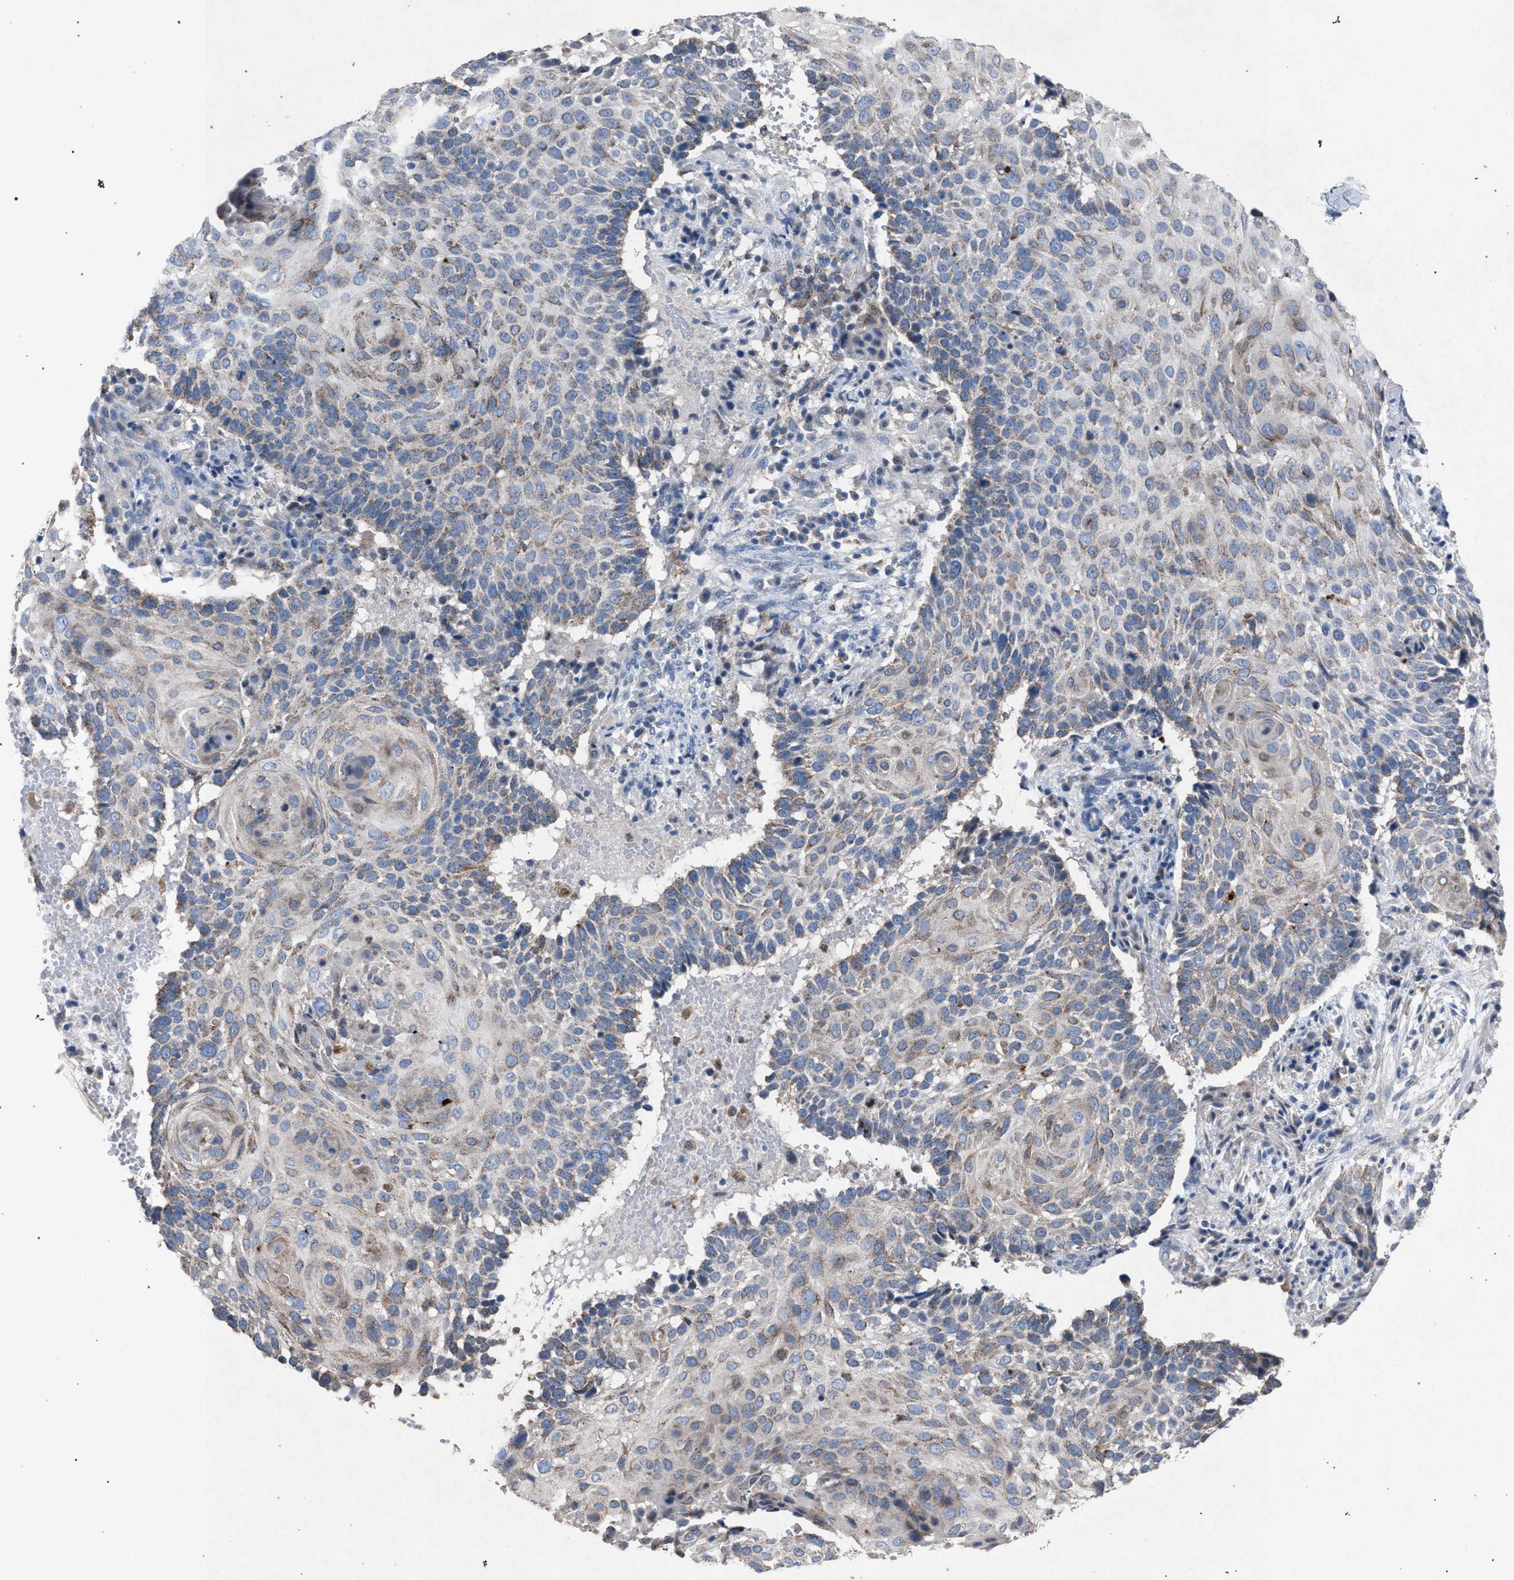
{"staining": {"intensity": "weak", "quantity": "25%-75%", "location": "cytoplasmic/membranous"}, "tissue": "cervical cancer", "cell_type": "Tumor cells", "image_type": "cancer", "snomed": [{"axis": "morphology", "description": "Squamous cell carcinoma, NOS"}, {"axis": "topography", "description": "Cervix"}], "caption": "This image shows immunohistochemistry (IHC) staining of human cervical cancer, with low weak cytoplasmic/membranous staining in about 25%-75% of tumor cells.", "gene": "HSD17B4", "patient": {"sex": "female", "age": 74}}